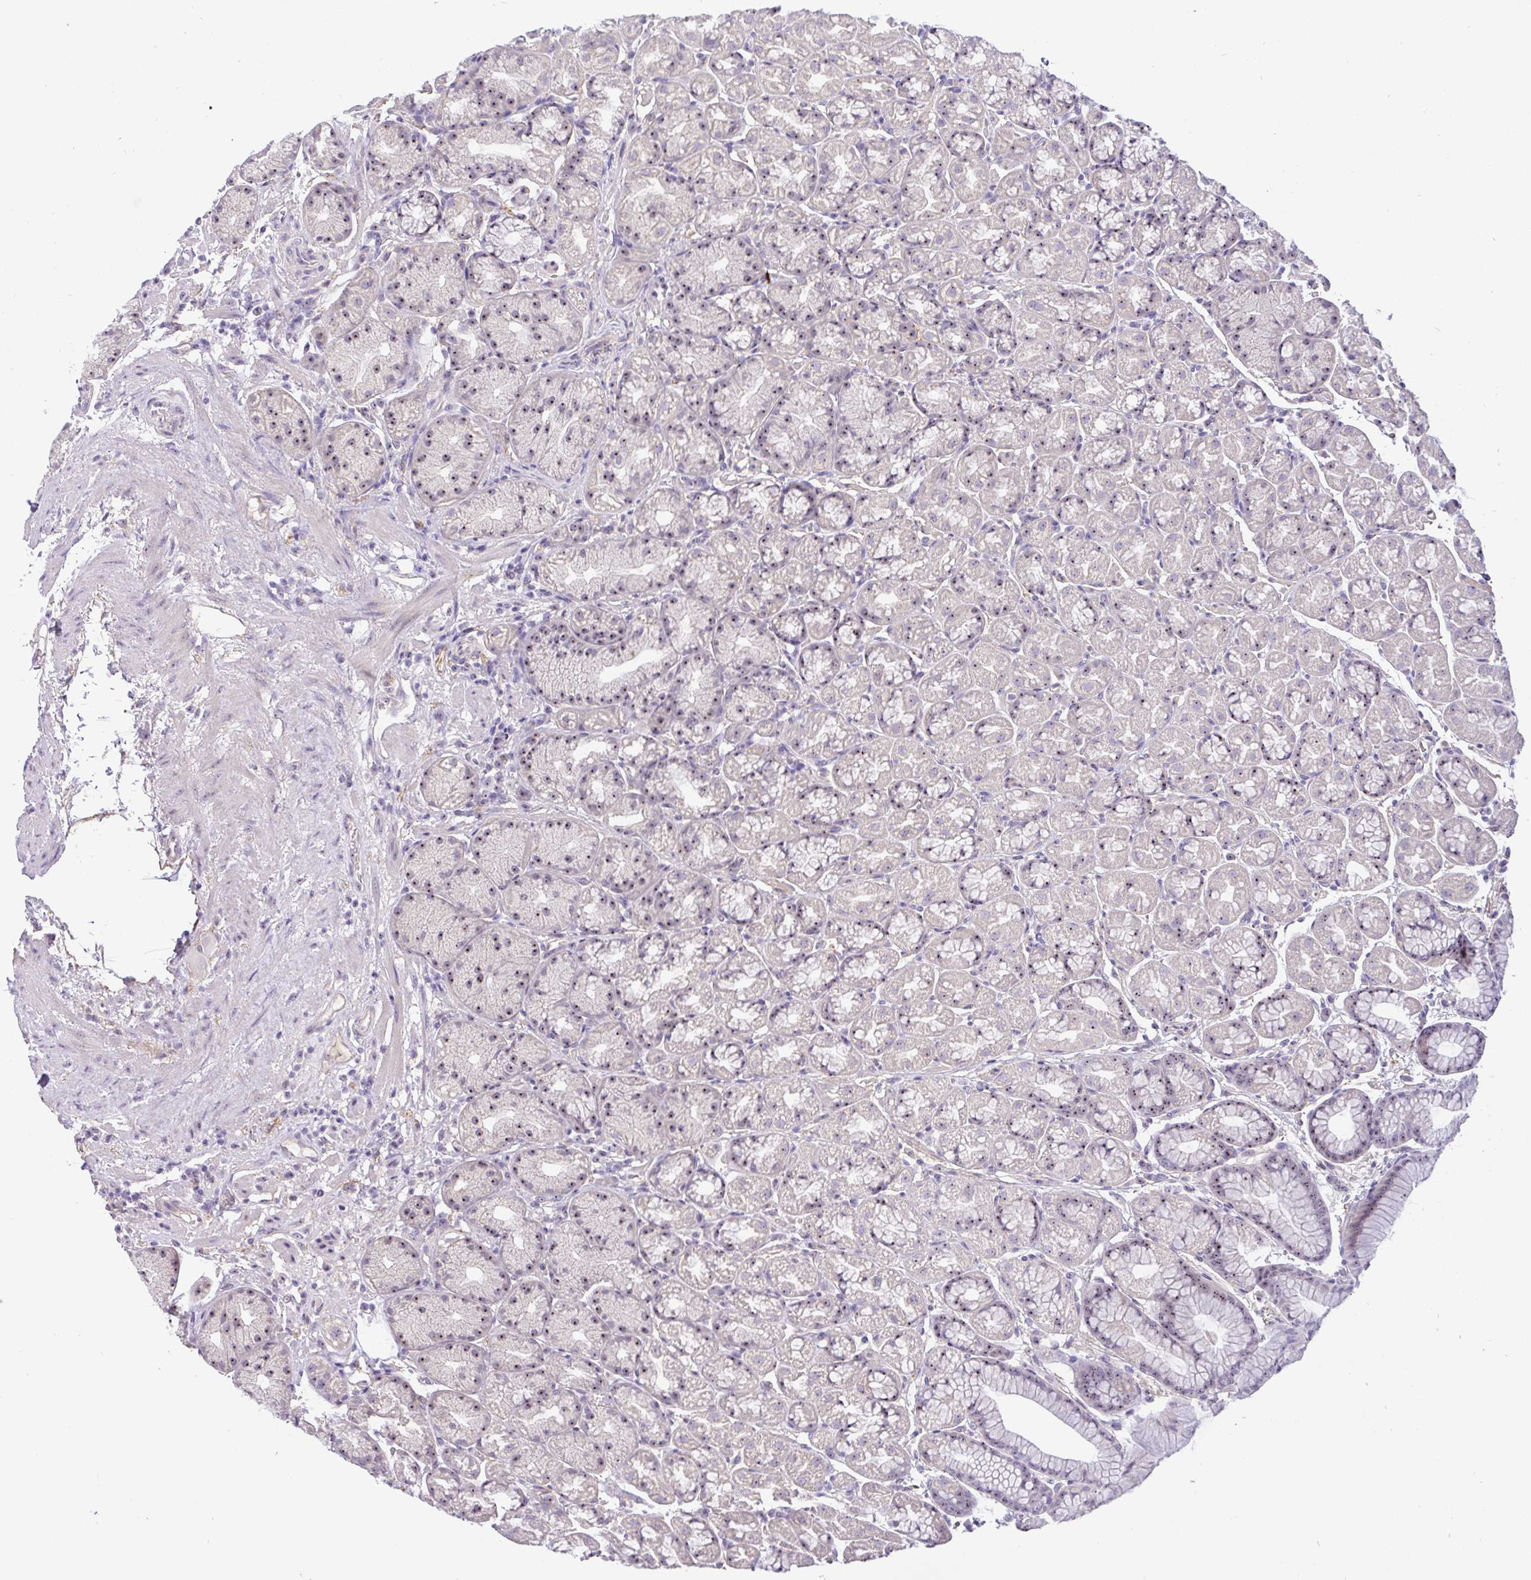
{"staining": {"intensity": "moderate", "quantity": "25%-75%", "location": "nuclear"}, "tissue": "stomach", "cell_type": "Glandular cells", "image_type": "normal", "snomed": [{"axis": "morphology", "description": "Normal tissue, NOS"}, {"axis": "topography", "description": "Stomach, lower"}], "caption": "This micrograph demonstrates immunohistochemistry staining of benign human stomach, with medium moderate nuclear expression in approximately 25%-75% of glandular cells.", "gene": "MXRA8", "patient": {"sex": "male", "age": 67}}